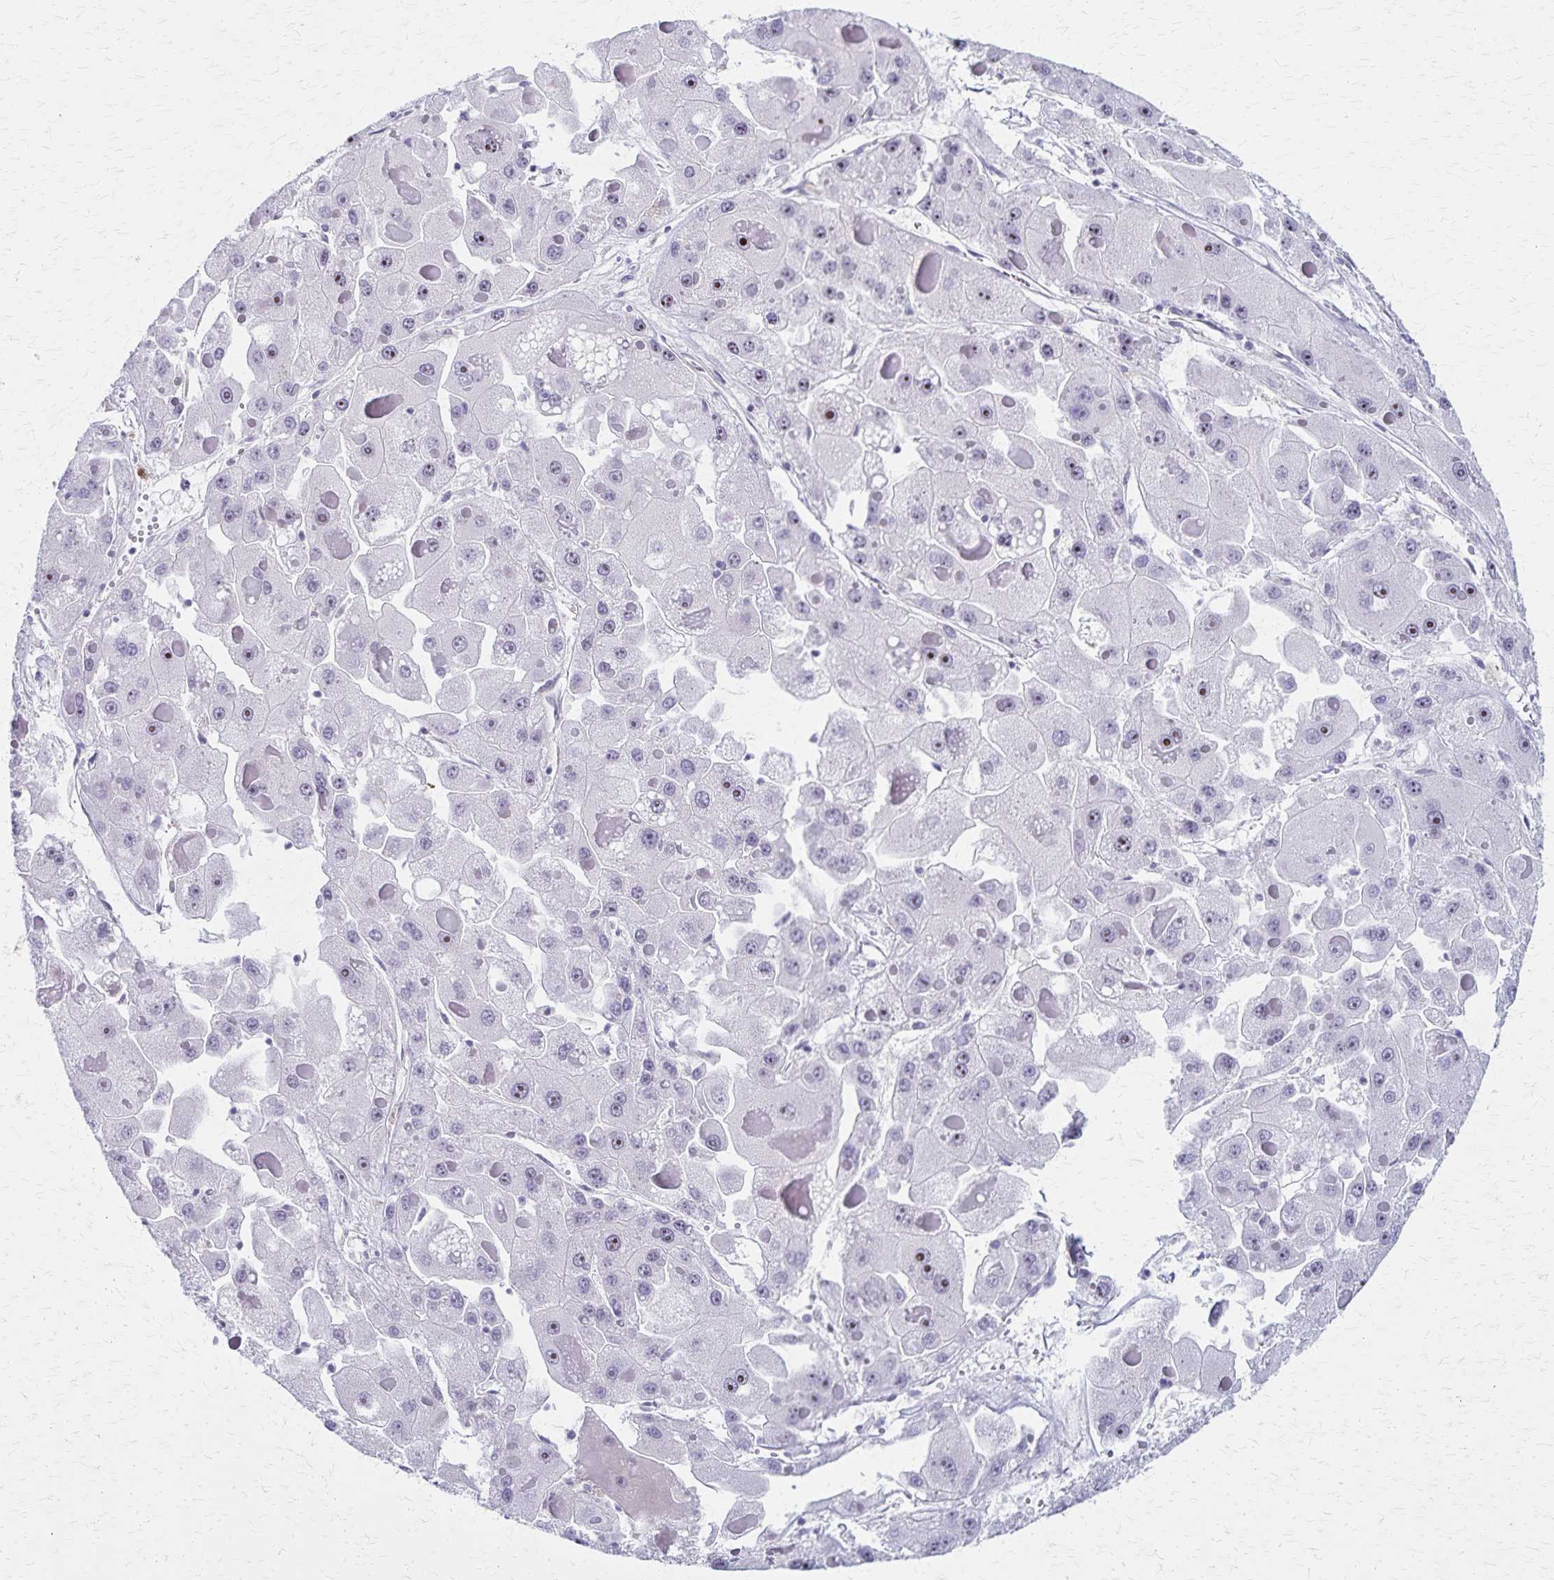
{"staining": {"intensity": "moderate", "quantity": "25%-75%", "location": "nuclear"}, "tissue": "liver cancer", "cell_type": "Tumor cells", "image_type": "cancer", "snomed": [{"axis": "morphology", "description": "Carcinoma, Hepatocellular, NOS"}, {"axis": "topography", "description": "Liver"}], "caption": "DAB immunohistochemical staining of liver cancer displays moderate nuclear protein positivity in approximately 25%-75% of tumor cells.", "gene": "DLK2", "patient": {"sex": "female", "age": 73}}